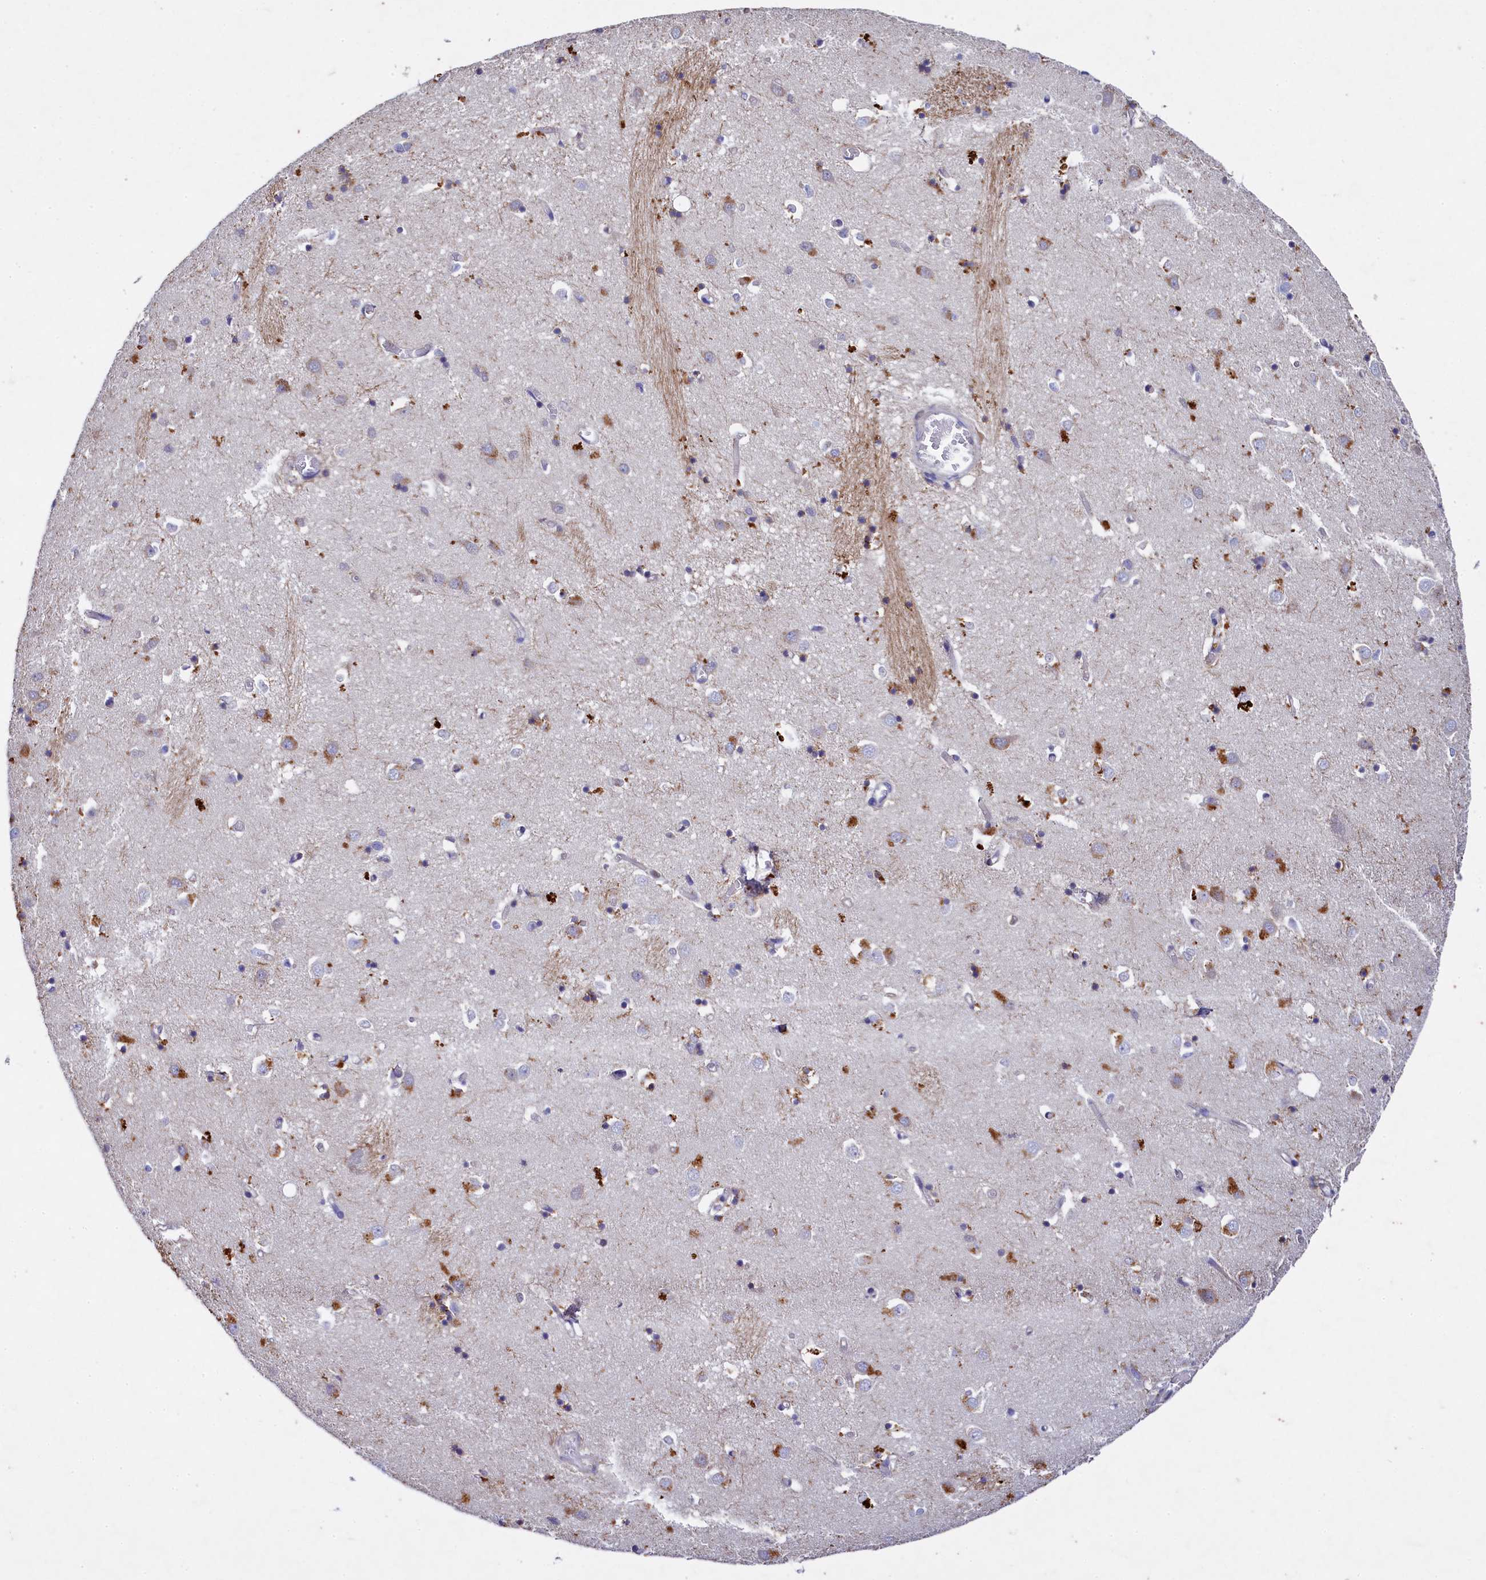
{"staining": {"intensity": "weak", "quantity": "<25%", "location": "cytoplasmic/membranous"}, "tissue": "caudate", "cell_type": "Glial cells", "image_type": "normal", "snomed": [{"axis": "morphology", "description": "Normal tissue, NOS"}, {"axis": "topography", "description": "Lateral ventricle wall"}], "caption": "Micrograph shows no protein positivity in glial cells of benign caudate. (IHC, brightfield microscopy, high magnification).", "gene": "TGDS", "patient": {"sex": "male", "age": 70}}